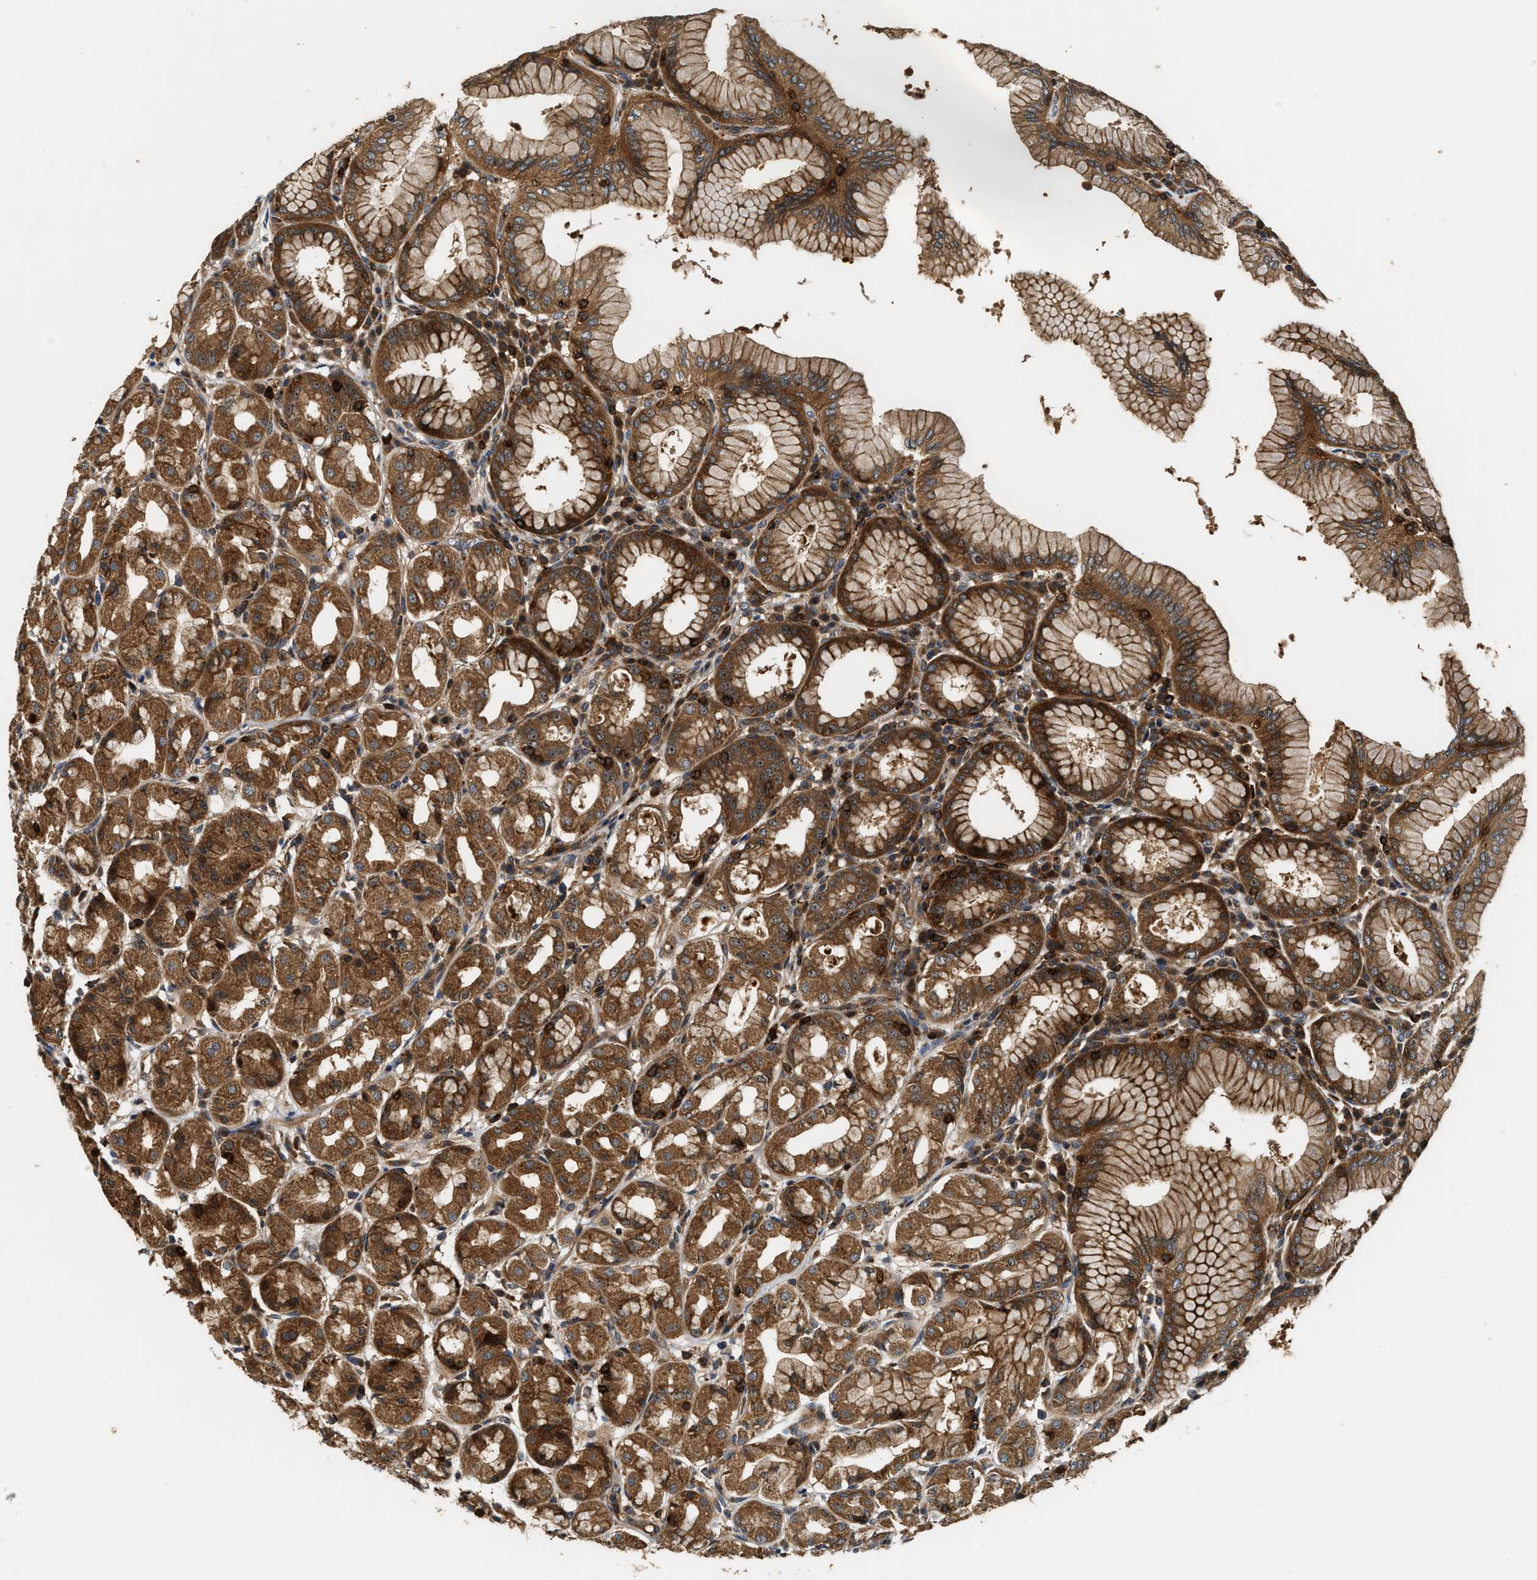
{"staining": {"intensity": "strong", "quantity": ">75%", "location": "cytoplasmic/membranous"}, "tissue": "stomach", "cell_type": "Glandular cells", "image_type": "normal", "snomed": [{"axis": "morphology", "description": "Normal tissue, NOS"}, {"axis": "topography", "description": "Stomach"}, {"axis": "topography", "description": "Stomach, lower"}], "caption": "Protein analysis of unremarkable stomach exhibits strong cytoplasmic/membranous staining in about >75% of glandular cells. (DAB (3,3'-diaminobenzidine) IHC, brown staining for protein, blue staining for nuclei).", "gene": "SNX5", "patient": {"sex": "female", "age": 56}}